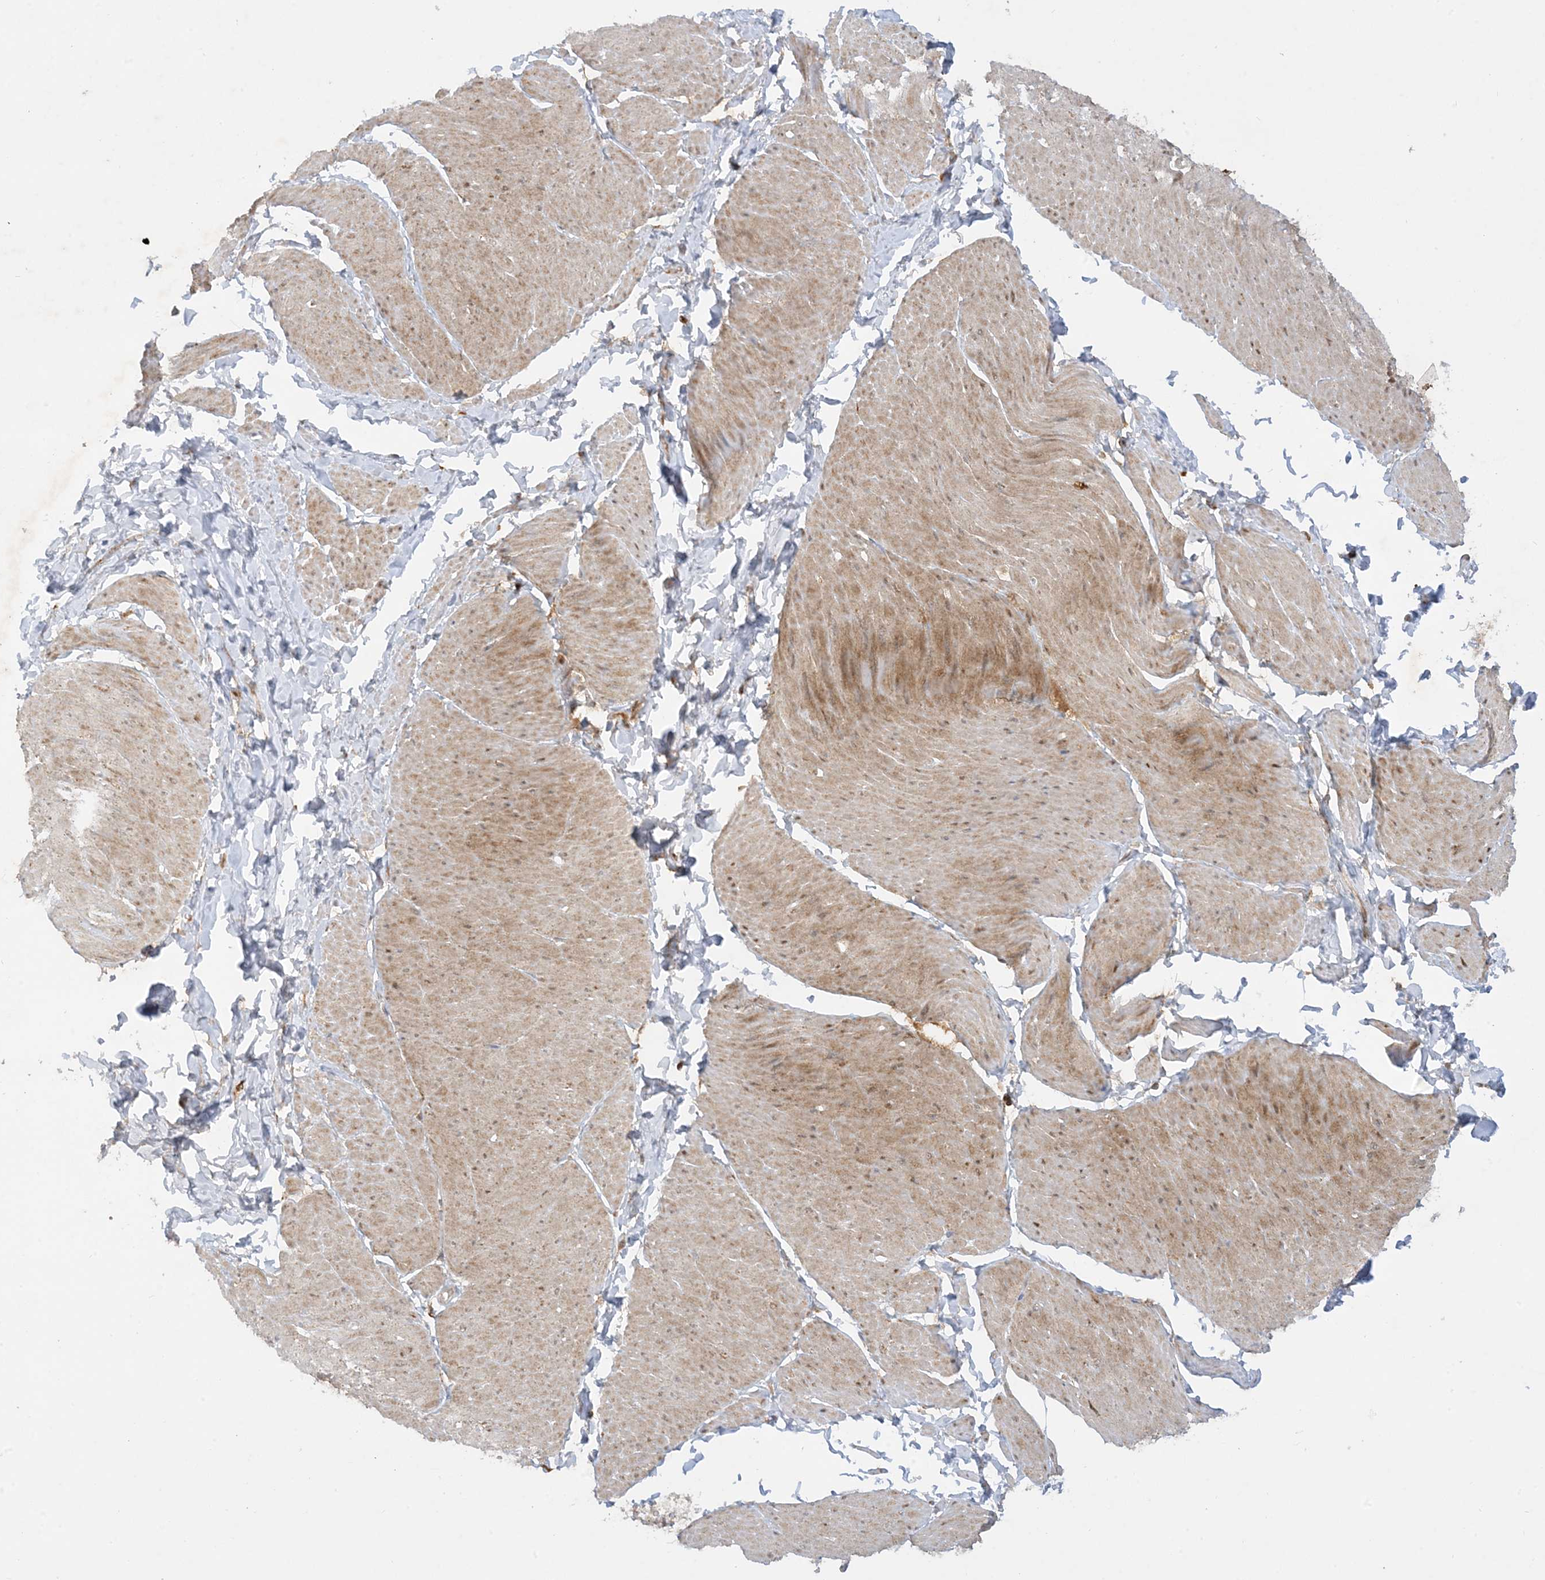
{"staining": {"intensity": "moderate", "quantity": ">75%", "location": "cytoplasmic/membranous"}, "tissue": "smooth muscle", "cell_type": "Smooth muscle cells", "image_type": "normal", "snomed": [{"axis": "morphology", "description": "Urothelial carcinoma, High grade"}, {"axis": "topography", "description": "Urinary bladder"}], "caption": "A brown stain shows moderate cytoplasmic/membranous staining of a protein in smooth muscle cells of normal smooth muscle. (IHC, brightfield microscopy, high magnification).", "gene": "NDUFAF3", "patient": {"sex": "male", "age": 46}}